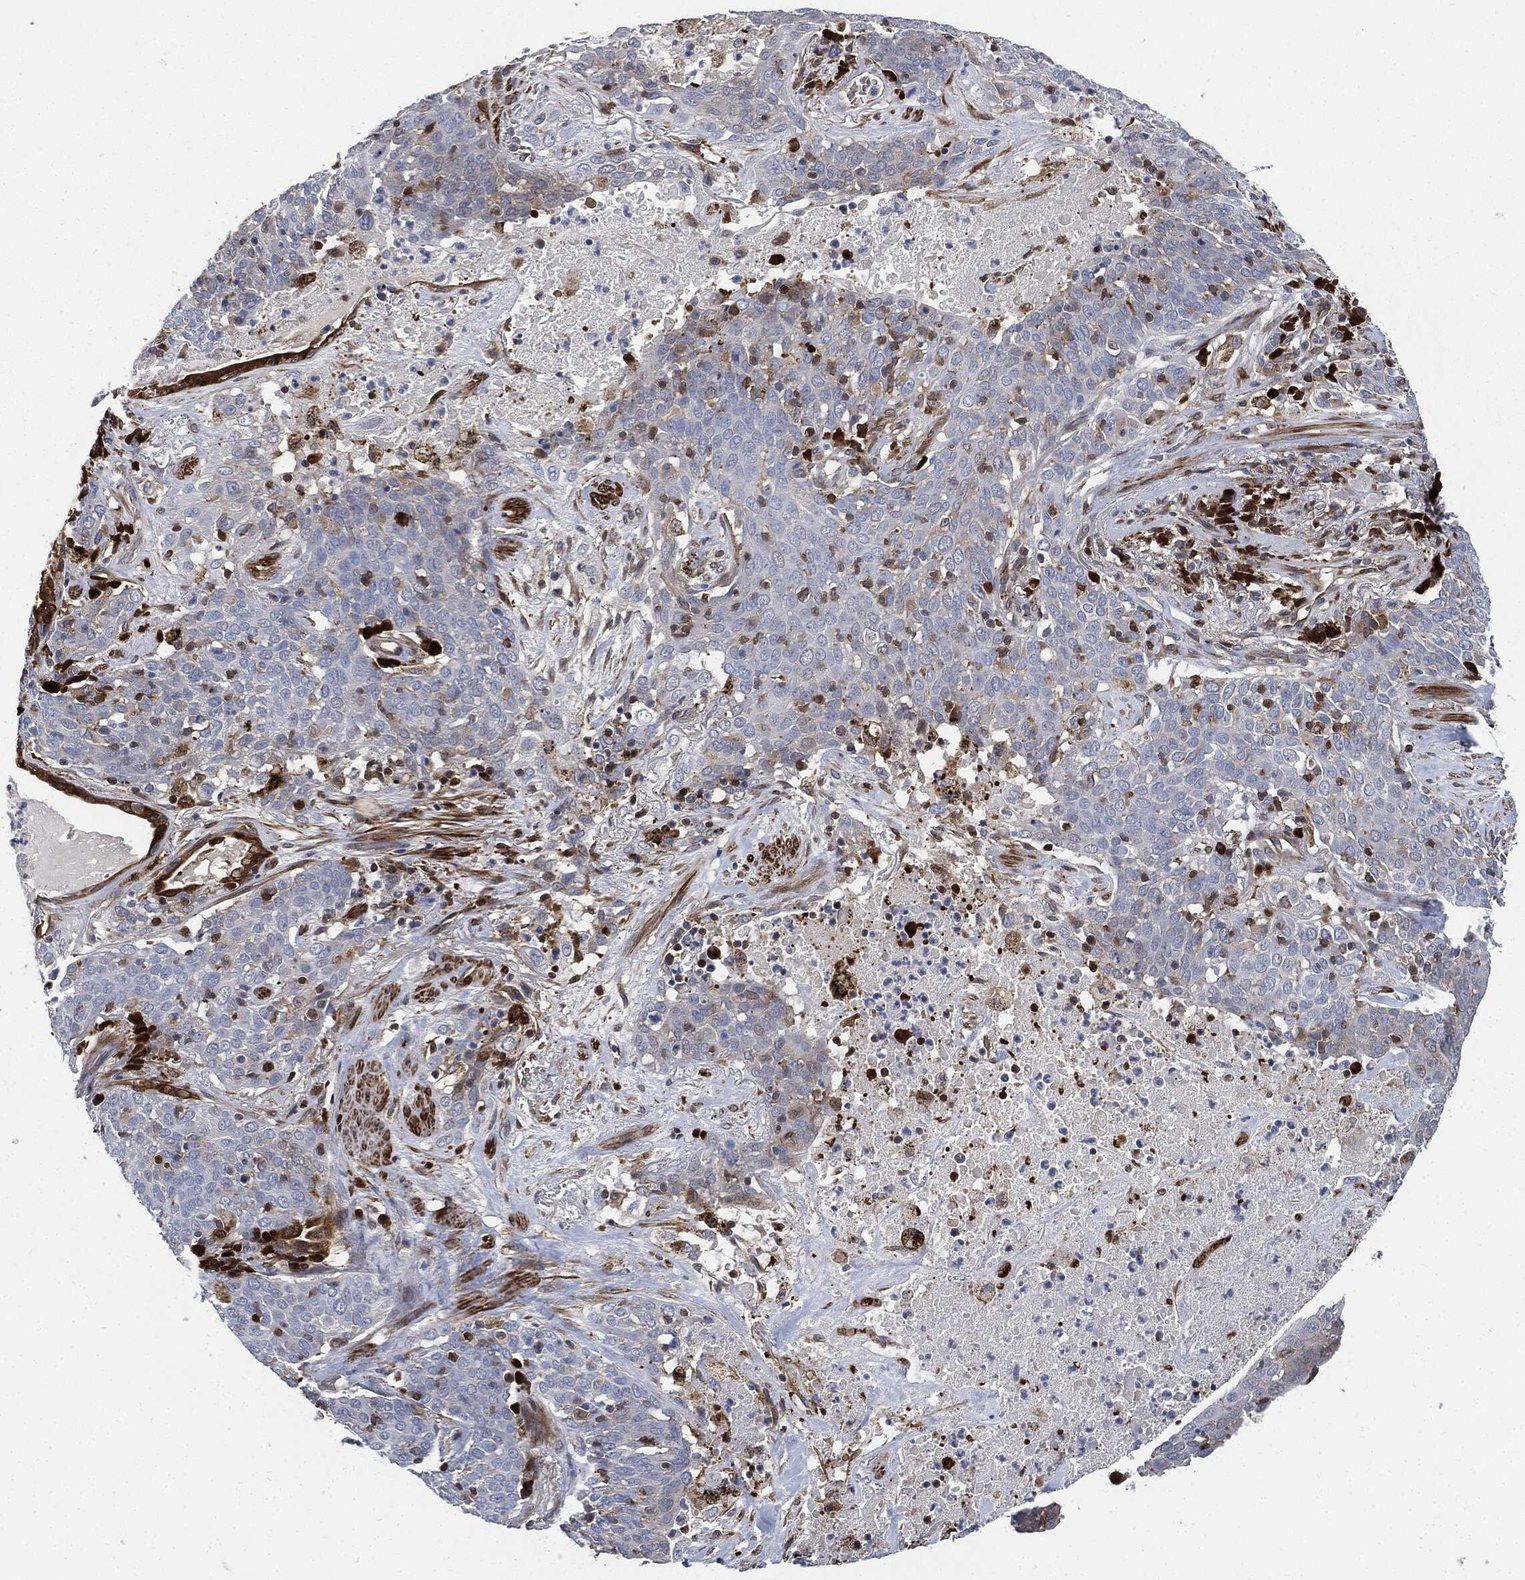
{"staining": {"intensity": "strong", "quantity": ">75%", "location": "cytoplasmic/membranous"}, "tissue": "lung cancer", "cell_type": "Tumor cells", "image_type": "cancer", "snomed": [{"axis": "morphology", "description": "Squamous cell carcinoma, NOS"}, {"axis": "topography", "description": "Lung"}], "caption": "Protein staining reveals strong cytoplasmic/membranous staining in approximately >75% of tumor cells in squamous cell carcinoma (lung).", "gene": "PRDX2", "patient": {"sex": "male", "age": 82}}